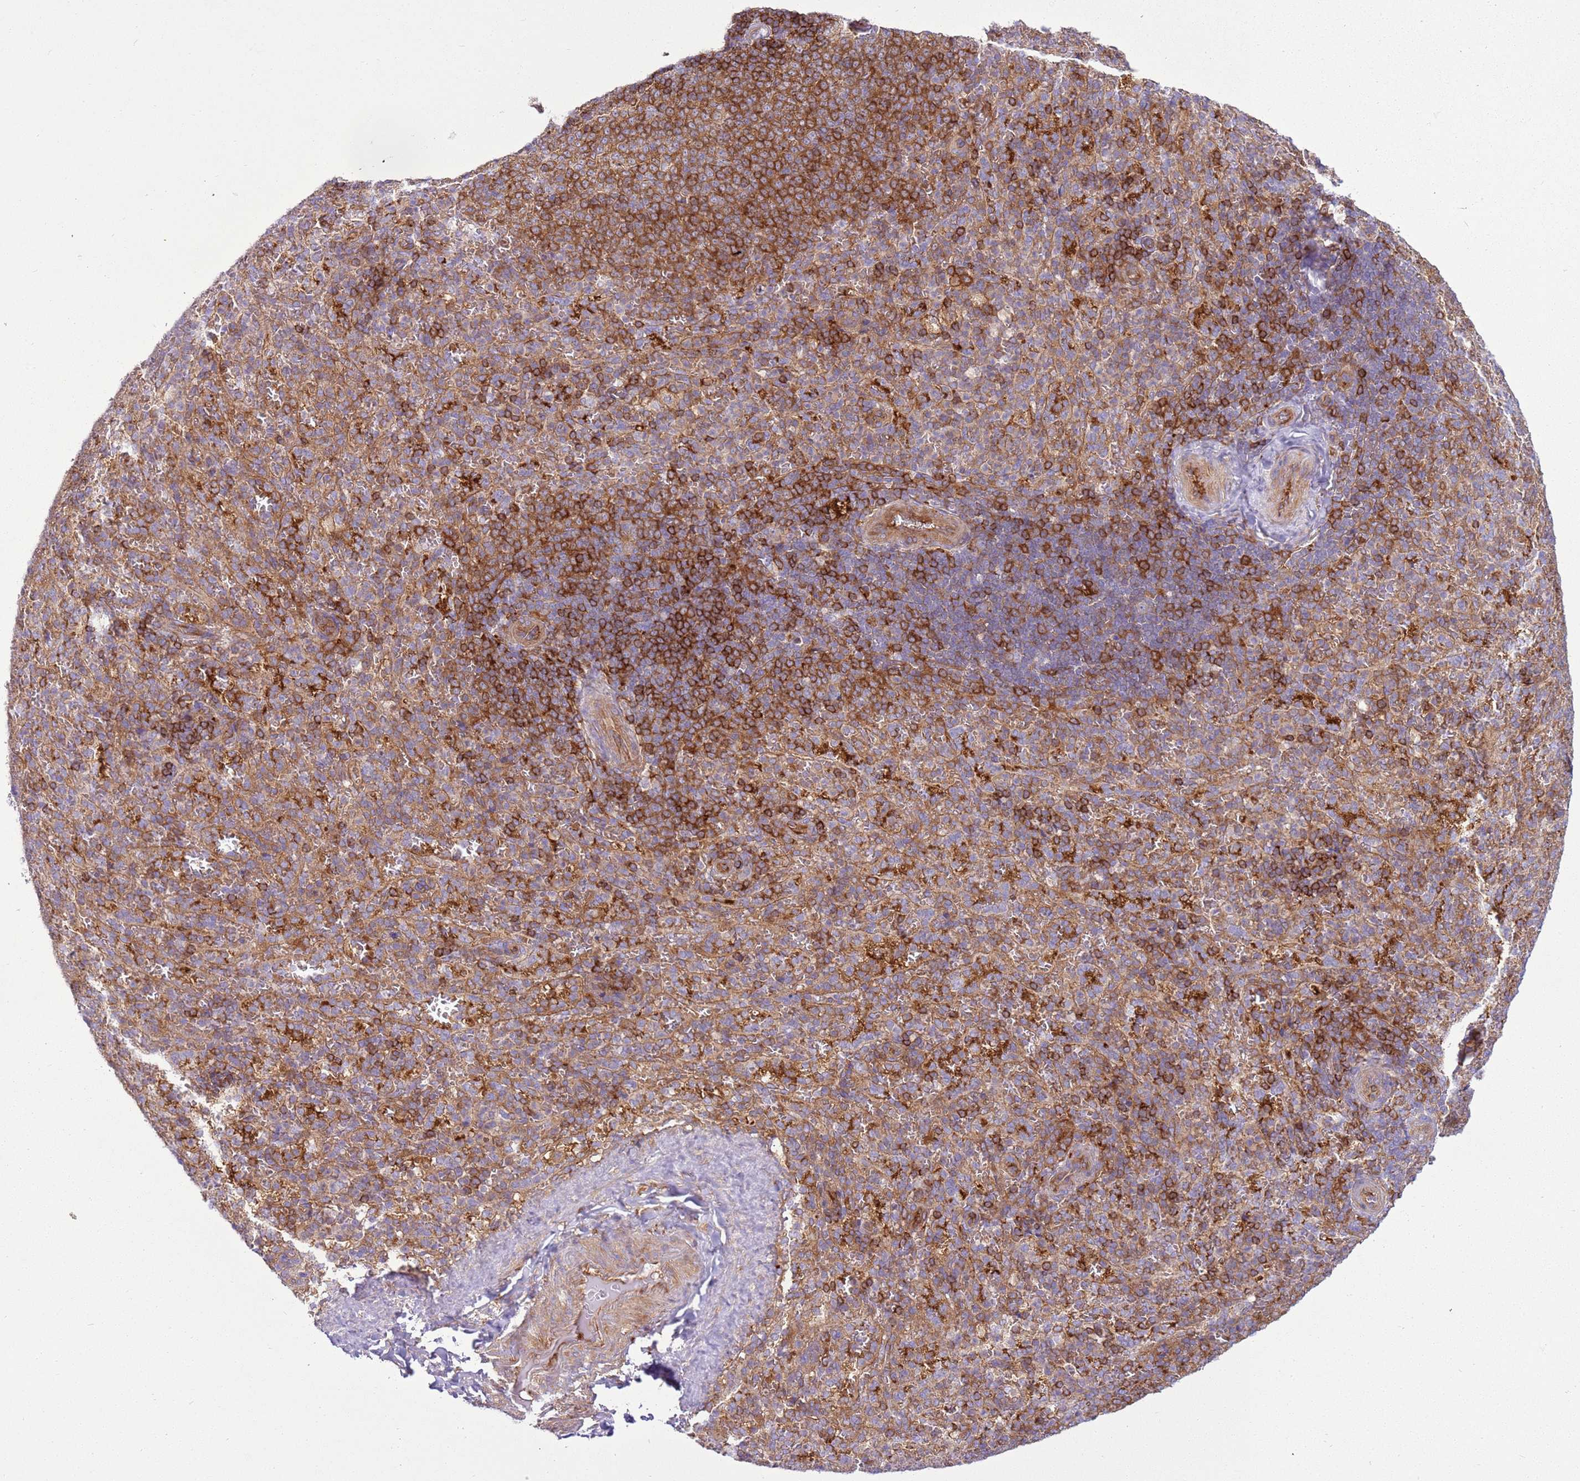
{"staining": {"intensity": "moderate", "quantity": "25%-75%", "location": "cytoplasmic/membranous"}, "tissue": "spleen", "cell_type": "Cells in red pulp", "image_type": "normal", "snomed": [{"axis": "morphology", "description": "Normal tissue, NOS"}, {"axis": "topography", "description": "Spleen"}], "caption": "Protein expression analysis of benign spleen reveals moderate cytoplasmic/membranous positivity in about 25%-75% of cells in red pulp. The staining is performed using DAB (3,3'-diaminobenzidine) brown chromogen to label protein expression. The nuclei are counter-stained blue using hematoxylin.", "gene": "SNX21", "patient": {"sex": "female", "age": 21}}